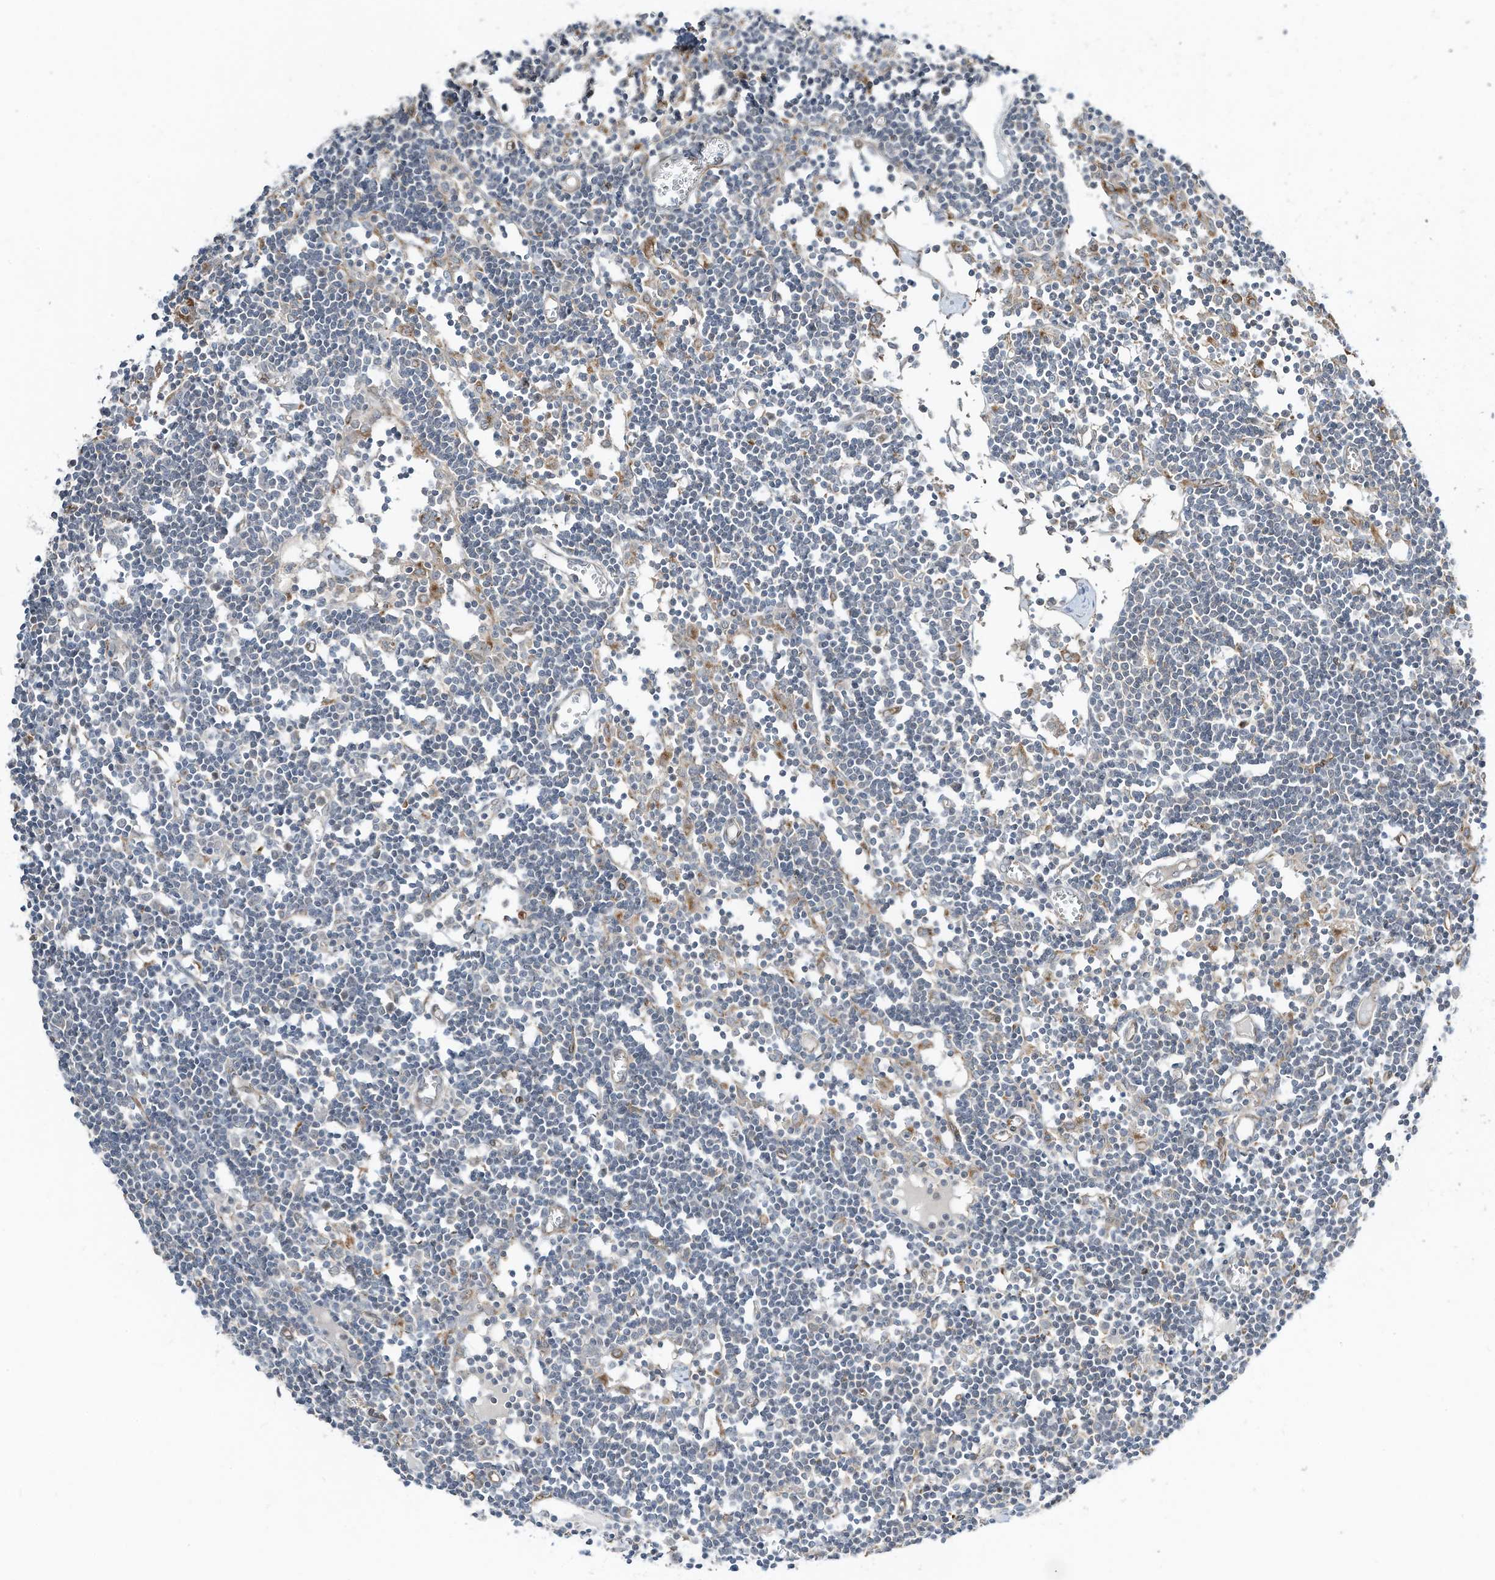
{"staining": {"intensity": "moderate", "quantity": "<25%", "location": "cytoplasmic/membranous"}, "tissue": "lymph node", "cell_type": "Germinal center cells", "image_type": "normal", "snomed": [{"axis": "morphology", "description": "Normal tissue, NOS"}, {"axis": "topography", "description": "Lymph node"}], "caption": "Immunohistochemistry (IHC) micrograph of unremarkable lymph node stained for a protein (brown), which exhibits low levels of moderate cytoplasmic/membranous expression in approximately <25% of germinal center cells.", "gene": "DZIP3", "patient": {"sex": "female", "age": 11}}